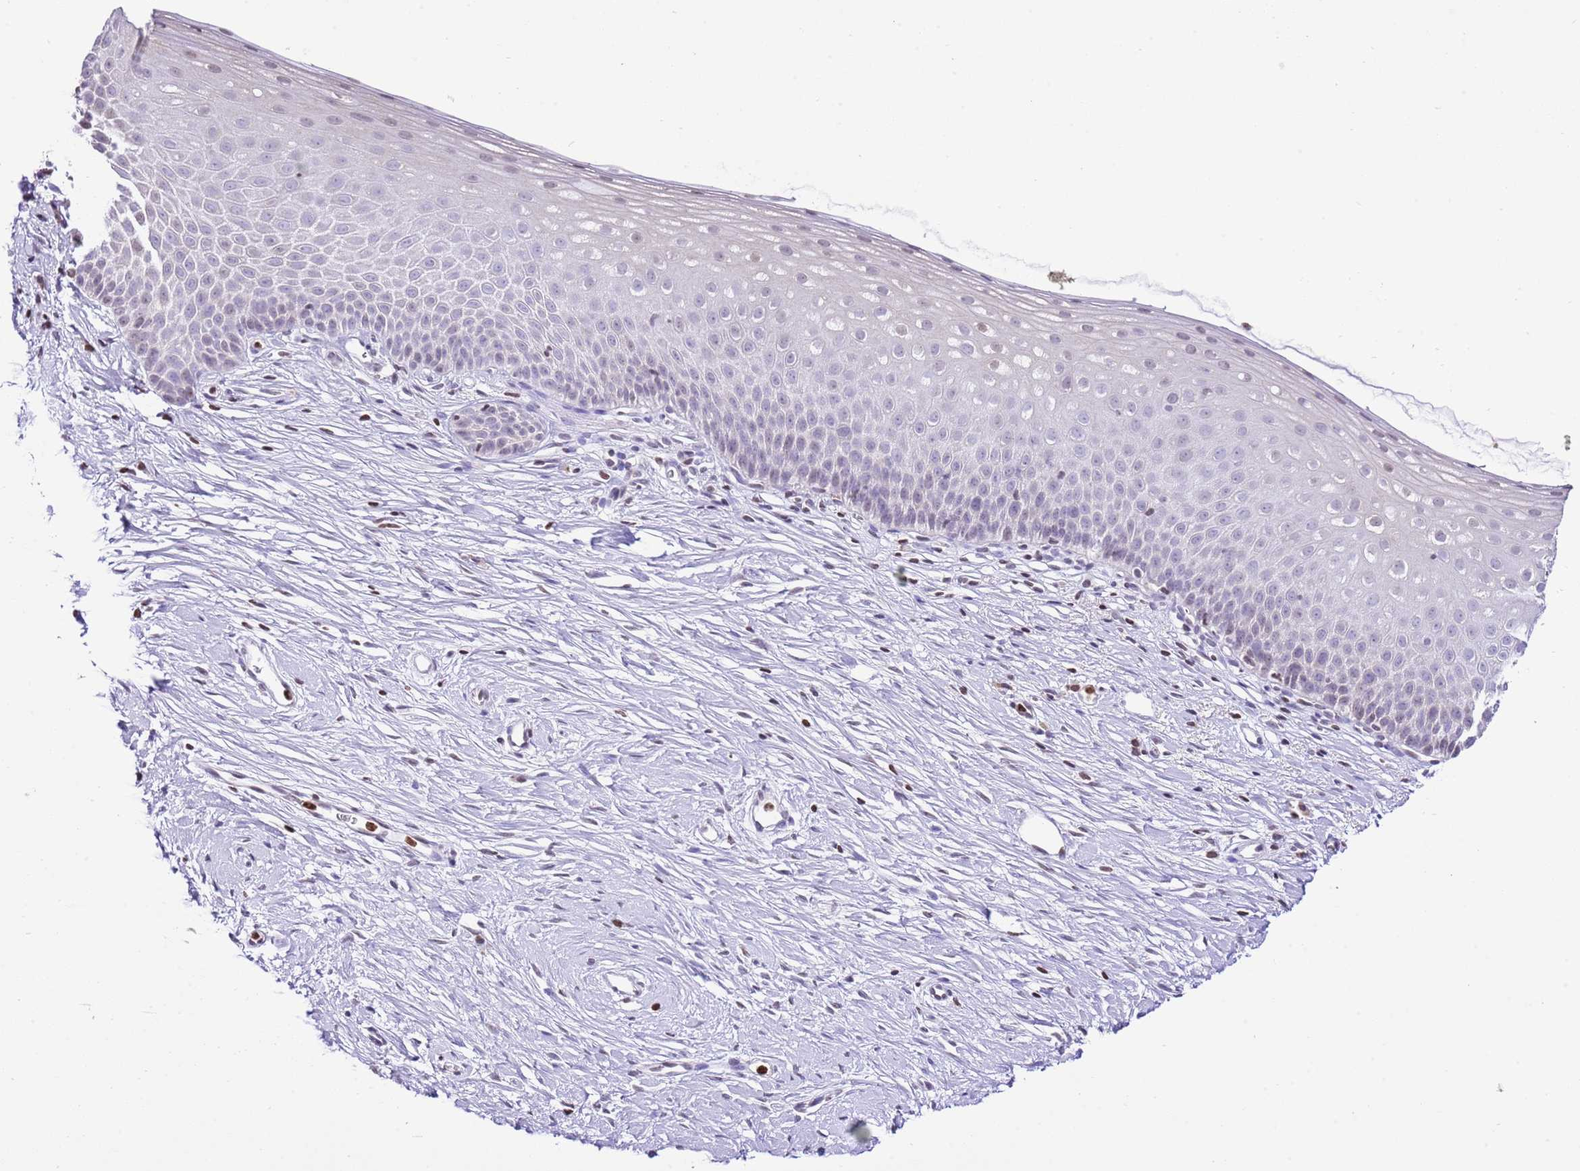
{"staining": {"intensity": "strong", "quantity": ">75%", "location": "cytoplasmic/membranous,nuclear"}, "tissue": "cervix", "cell_type": "Glandular cells", "image_type": "normal", "snomed": [{"axis": "morphology", "description": "Normal tissue, NOS"}, {"axis": "topography", "description": "Cervix"}], "caption": "A high-resolution photomicrograph shows immunohistochemistry staining of normal cervix, which displays strong cytoplasmic/membranous,nuclear positivity in about >75% of glandular cells.", "gene": "PRR15", "patient": {"sex": "female", "age": 57}}